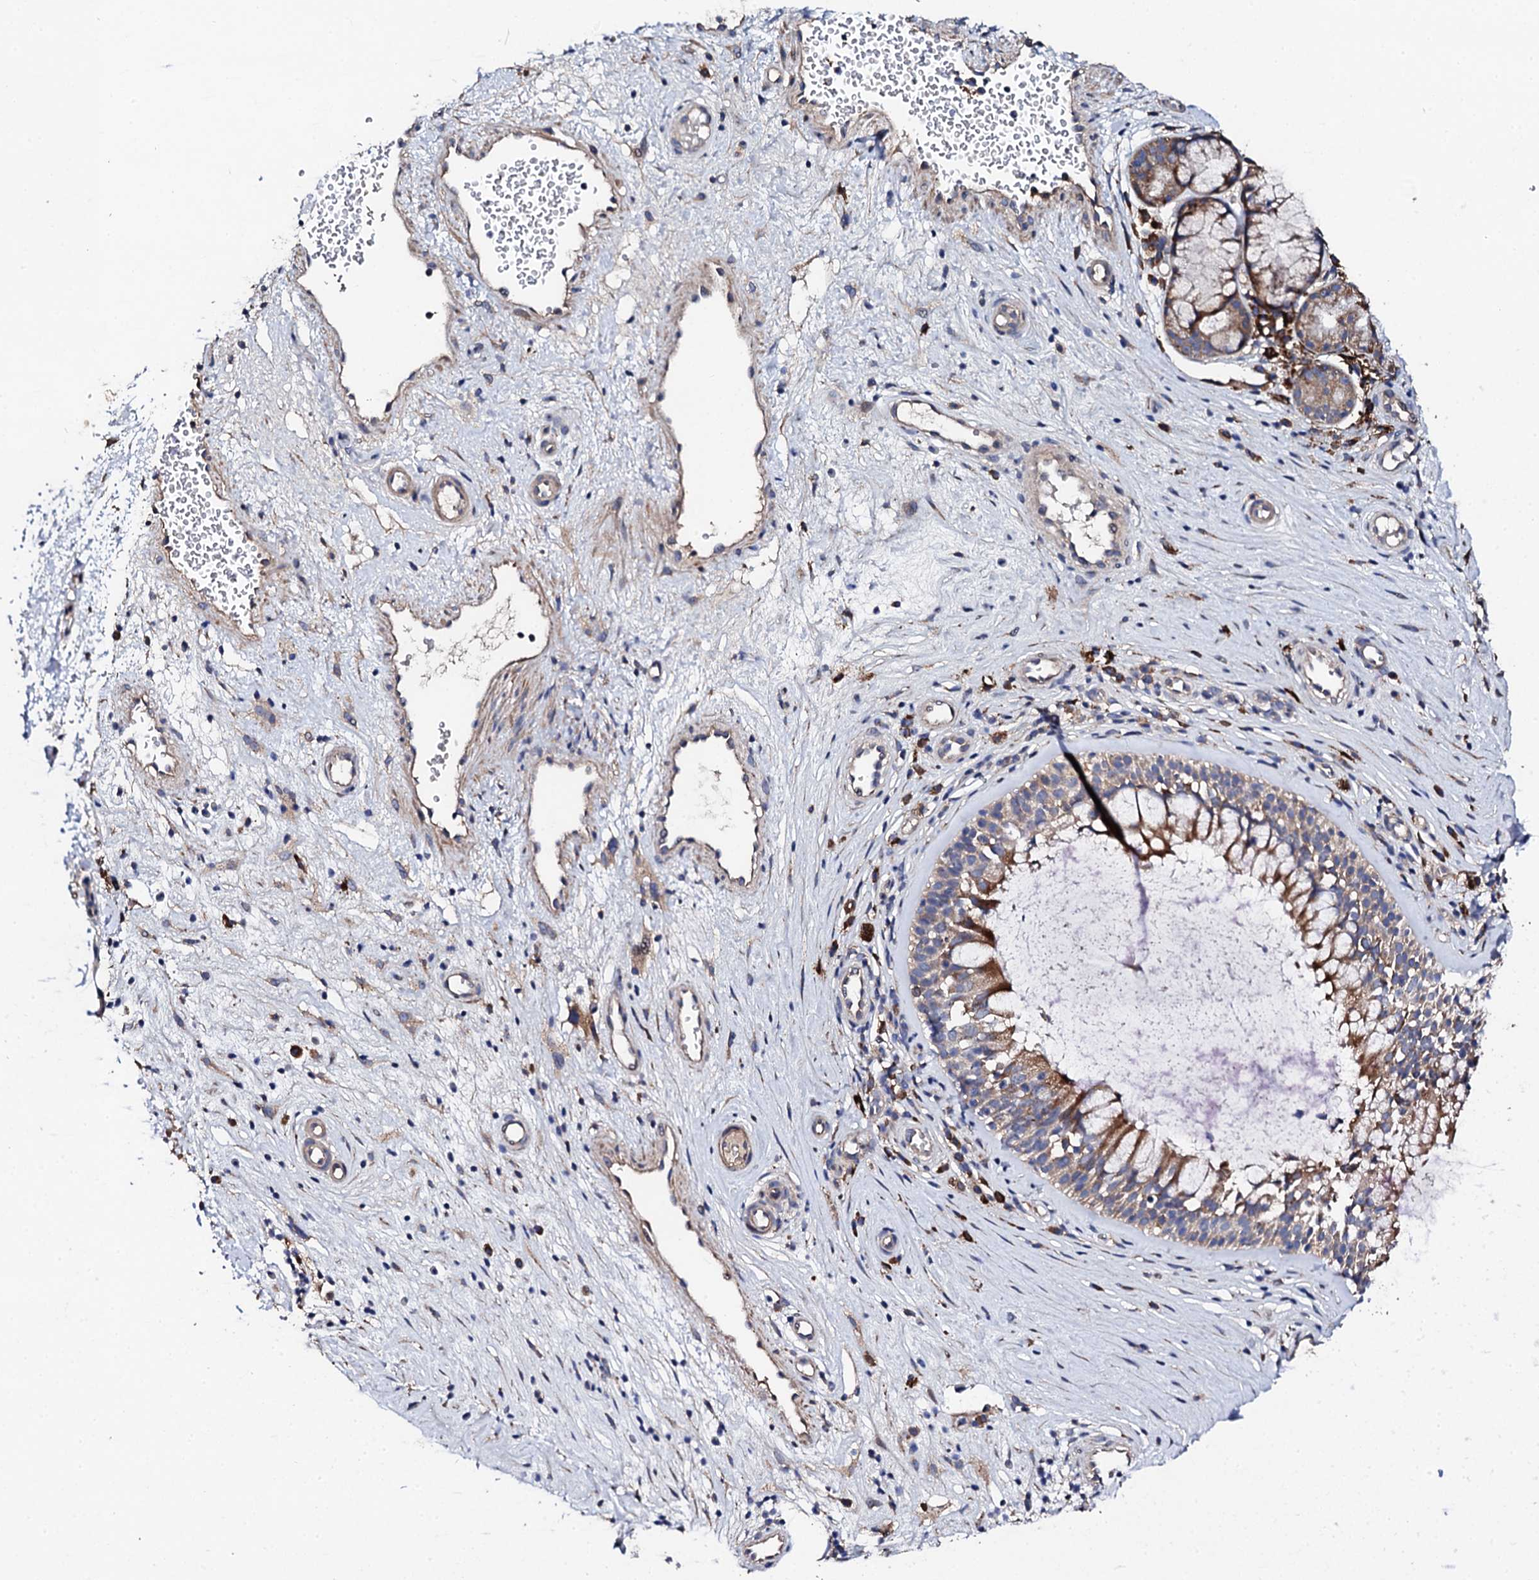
{"staining": {"intensity": "moderate", "quantity": "25%-75%", "location": "cytoplasmic/membranous"}, "tissue": "nasopharynx", "cell_type": "Respiratory epithelial cells", "image_type": "normal", "snomed": [{"axis": "morphology", "description": "Normal tissue, NOS"}, {"axis": "topography", "description": "Nasopharynx"}], "caption": "Normal nasopharynx was stained to show a protein in brown. There is medium levels of moderate cytoplasmic/membranous expression in approximately 25%-75% of respiratory epithelial cells.", "gene": "LIPT2", "patient": {"sex": "male", "age": 32}}